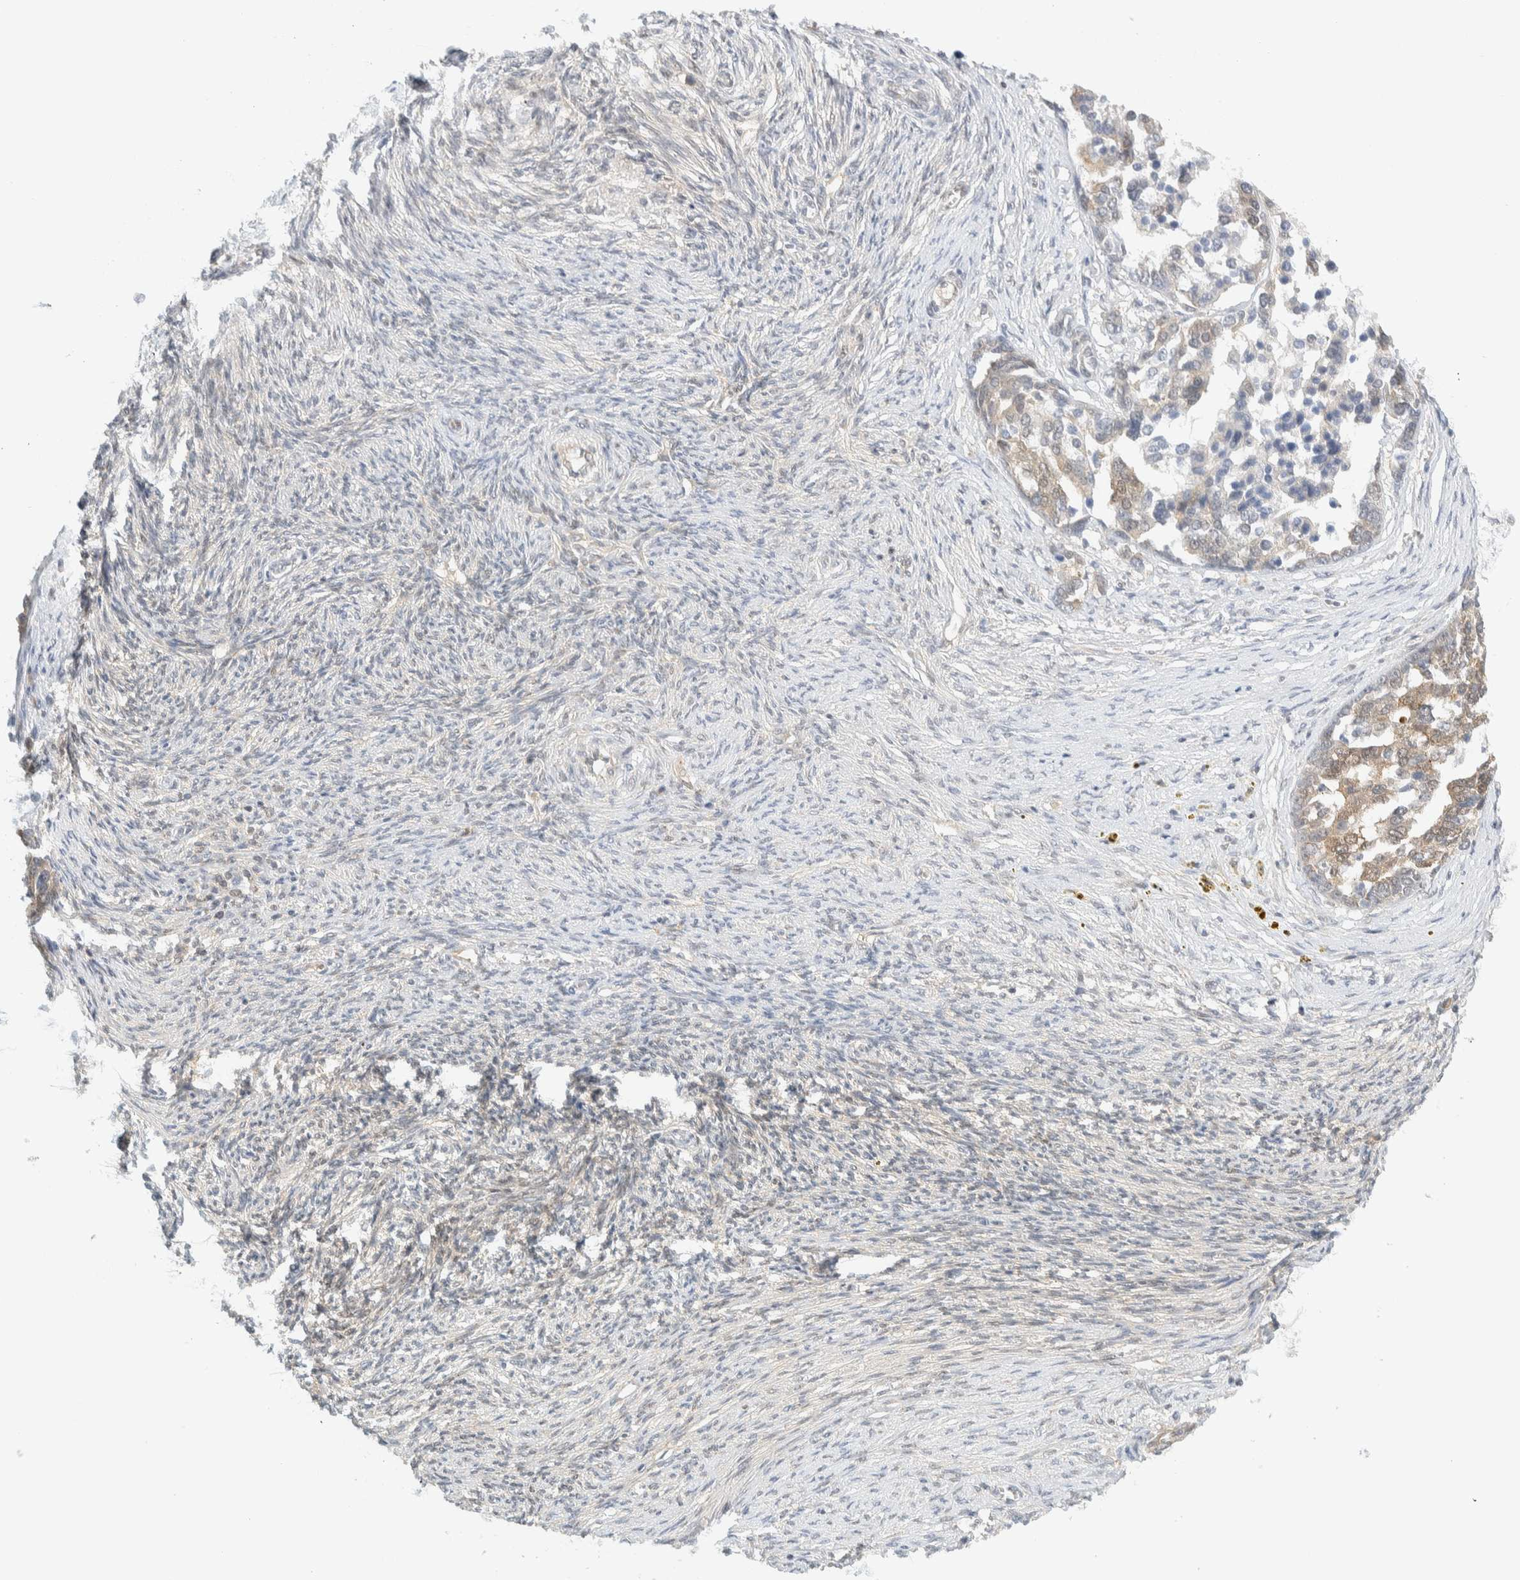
{"staining": {"intensity": "weak", "quantity": "25%-75%", "location": "cytoplasmic/membranous"}, "tissue": "ovarian cancer", "cell_type": "Tumor cells", "image_type": "cancer", "snomed": [{"axis": "morphology", "description": "Cystadenocarcinoma, serous, NOS"}, {"axis": "topography", "description": "Ovary"}], "caption": "Protein expression analysis of ovarian cancer (serous cystadenocarcinoma) demonstrates weak cytoplasmic/membranous expression in approximately 25%-75% of tumor cells. (DAB (3,3'-diaminobenzidine) IHC, brown staining for protein, blue staining for nuclei).", "gene": "PCYT2", "patient": {"sex": "female", "age": 44}}